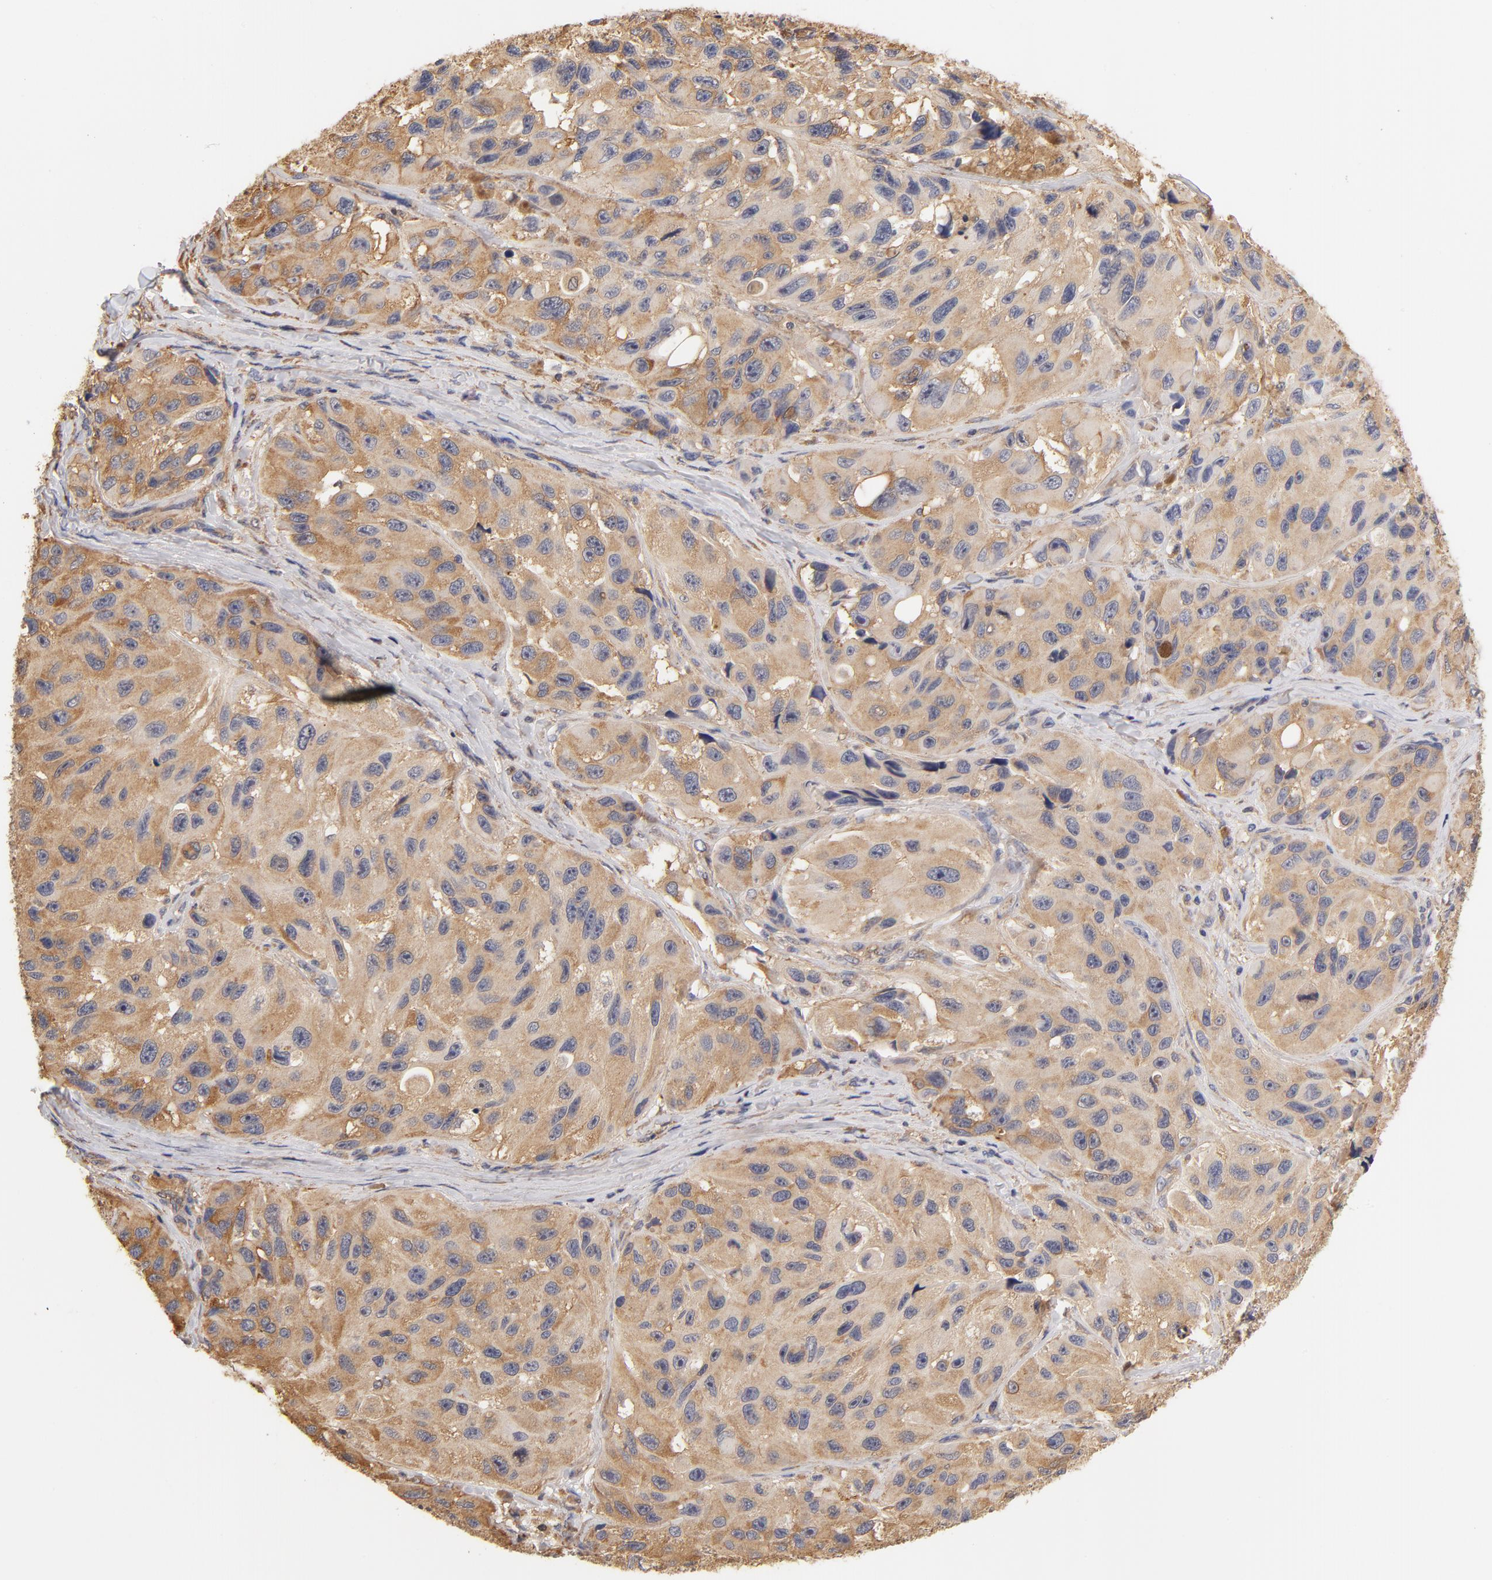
{"staining": {"intensity": "moderate", "quantity": ">75%", "location": "cytoplasmic/membranous"}, "tissue": "melanoma", "cell_type": "Tumor cells", "image_type": "cancer", "snomed": [{"axis": "morphology", "description": "Malignant melanoma, NOS"}, {"axis": "topography", "description": "Skin"}], "caption": "Immunohistochemistry of human melanoma demonstrates medium levels of moderate cytoplasmic/membranous expression in about >75% of tumor cells.", "gene": "FCMR", "patient": {"sex": "female", "age": 73}}